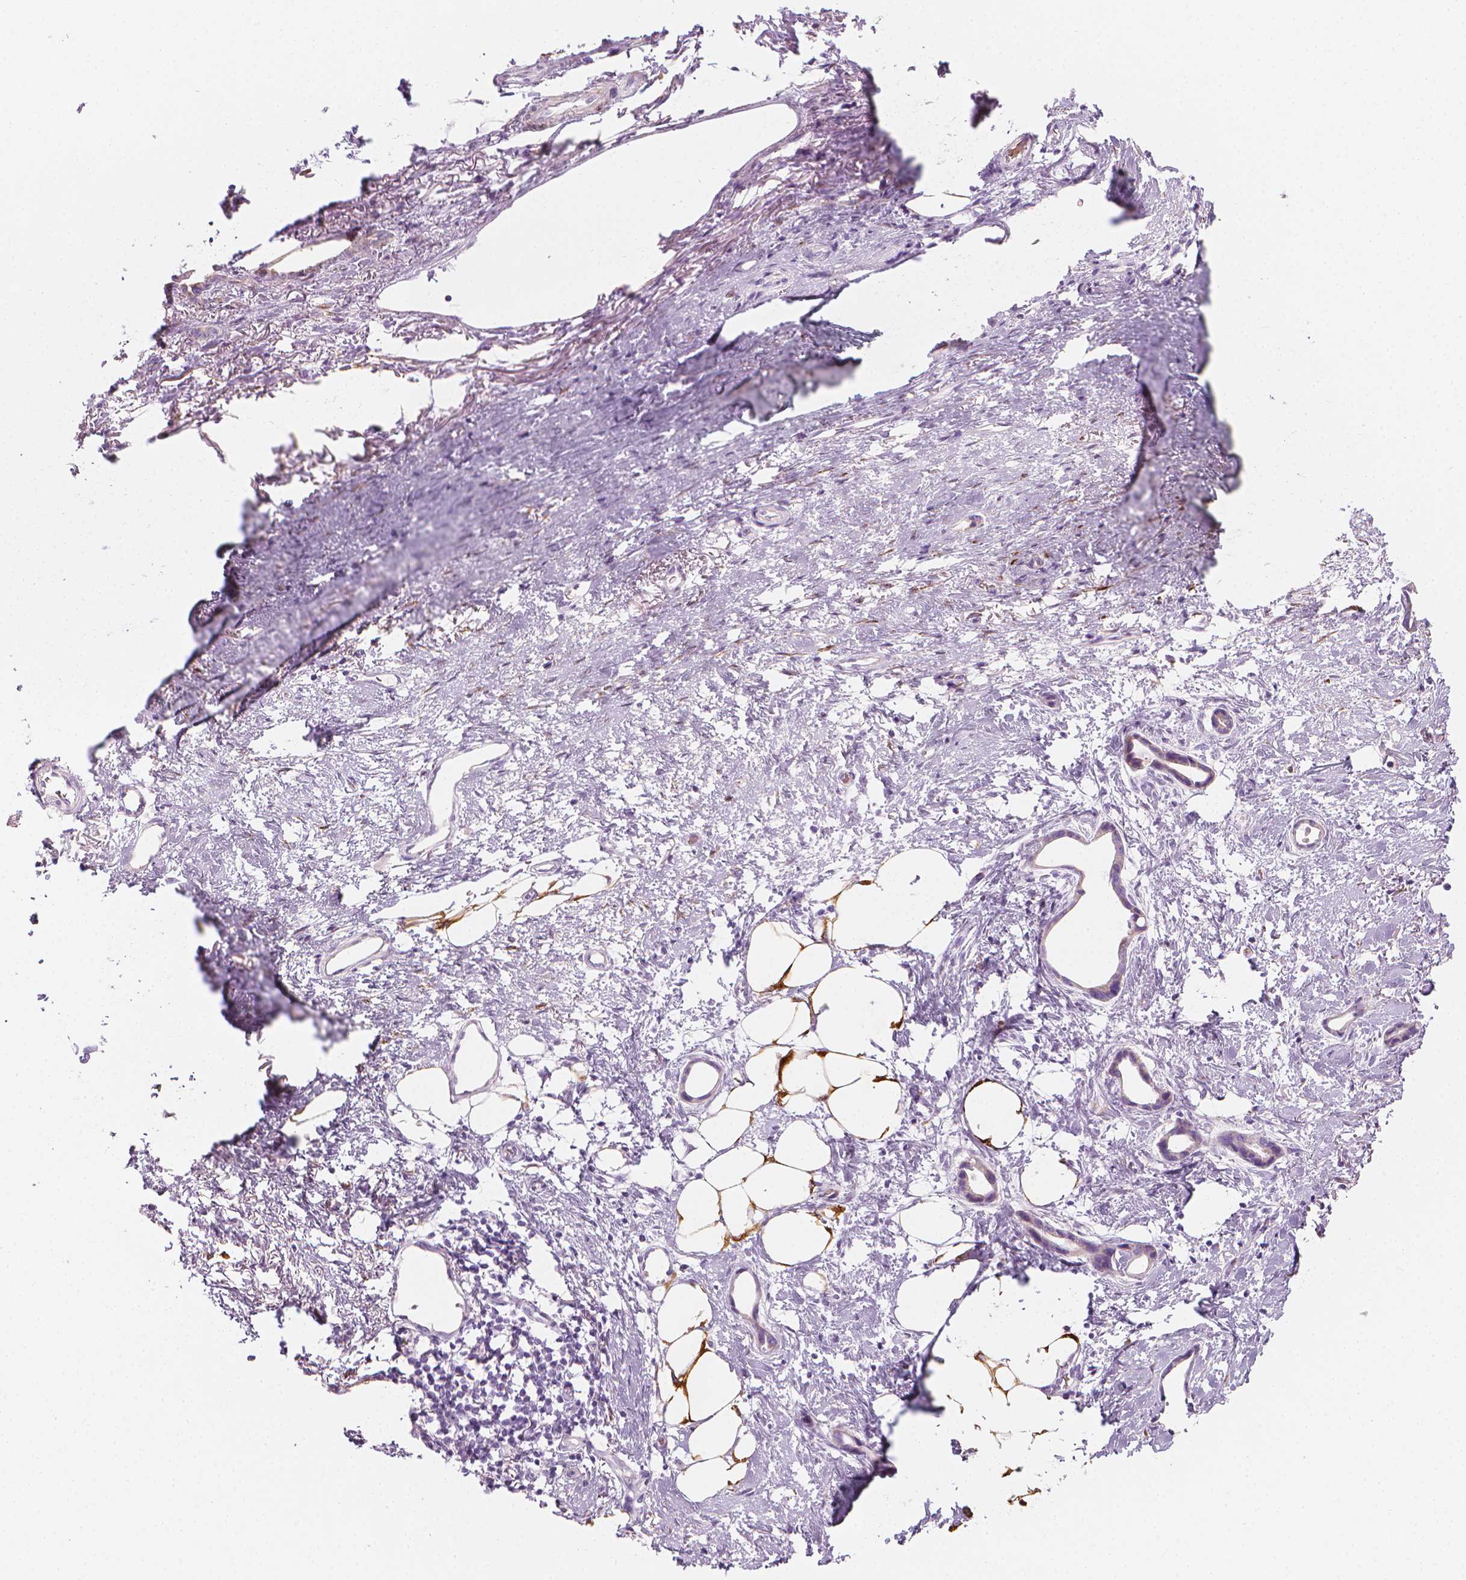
{"staining": {"intensity": "negative", "quantity": "none", "location": "none"}, "tissue": "stomach cancer", "cell_type": "Tumor cells", "image_type": "cancer", "snomed": [{"axis": "morphology", "description": "Adenocarcinoma, NOS"}, {"axis": "topography", "description": "Stomach, upper"}], "caption": "Immunohistochemistry micrograph of stomach adenocarcinoma stained for a protein (brown), which exhibits no expression in tumor cells.", "gene": "CES1", "patient": {"sex": "male", "age": 62}}